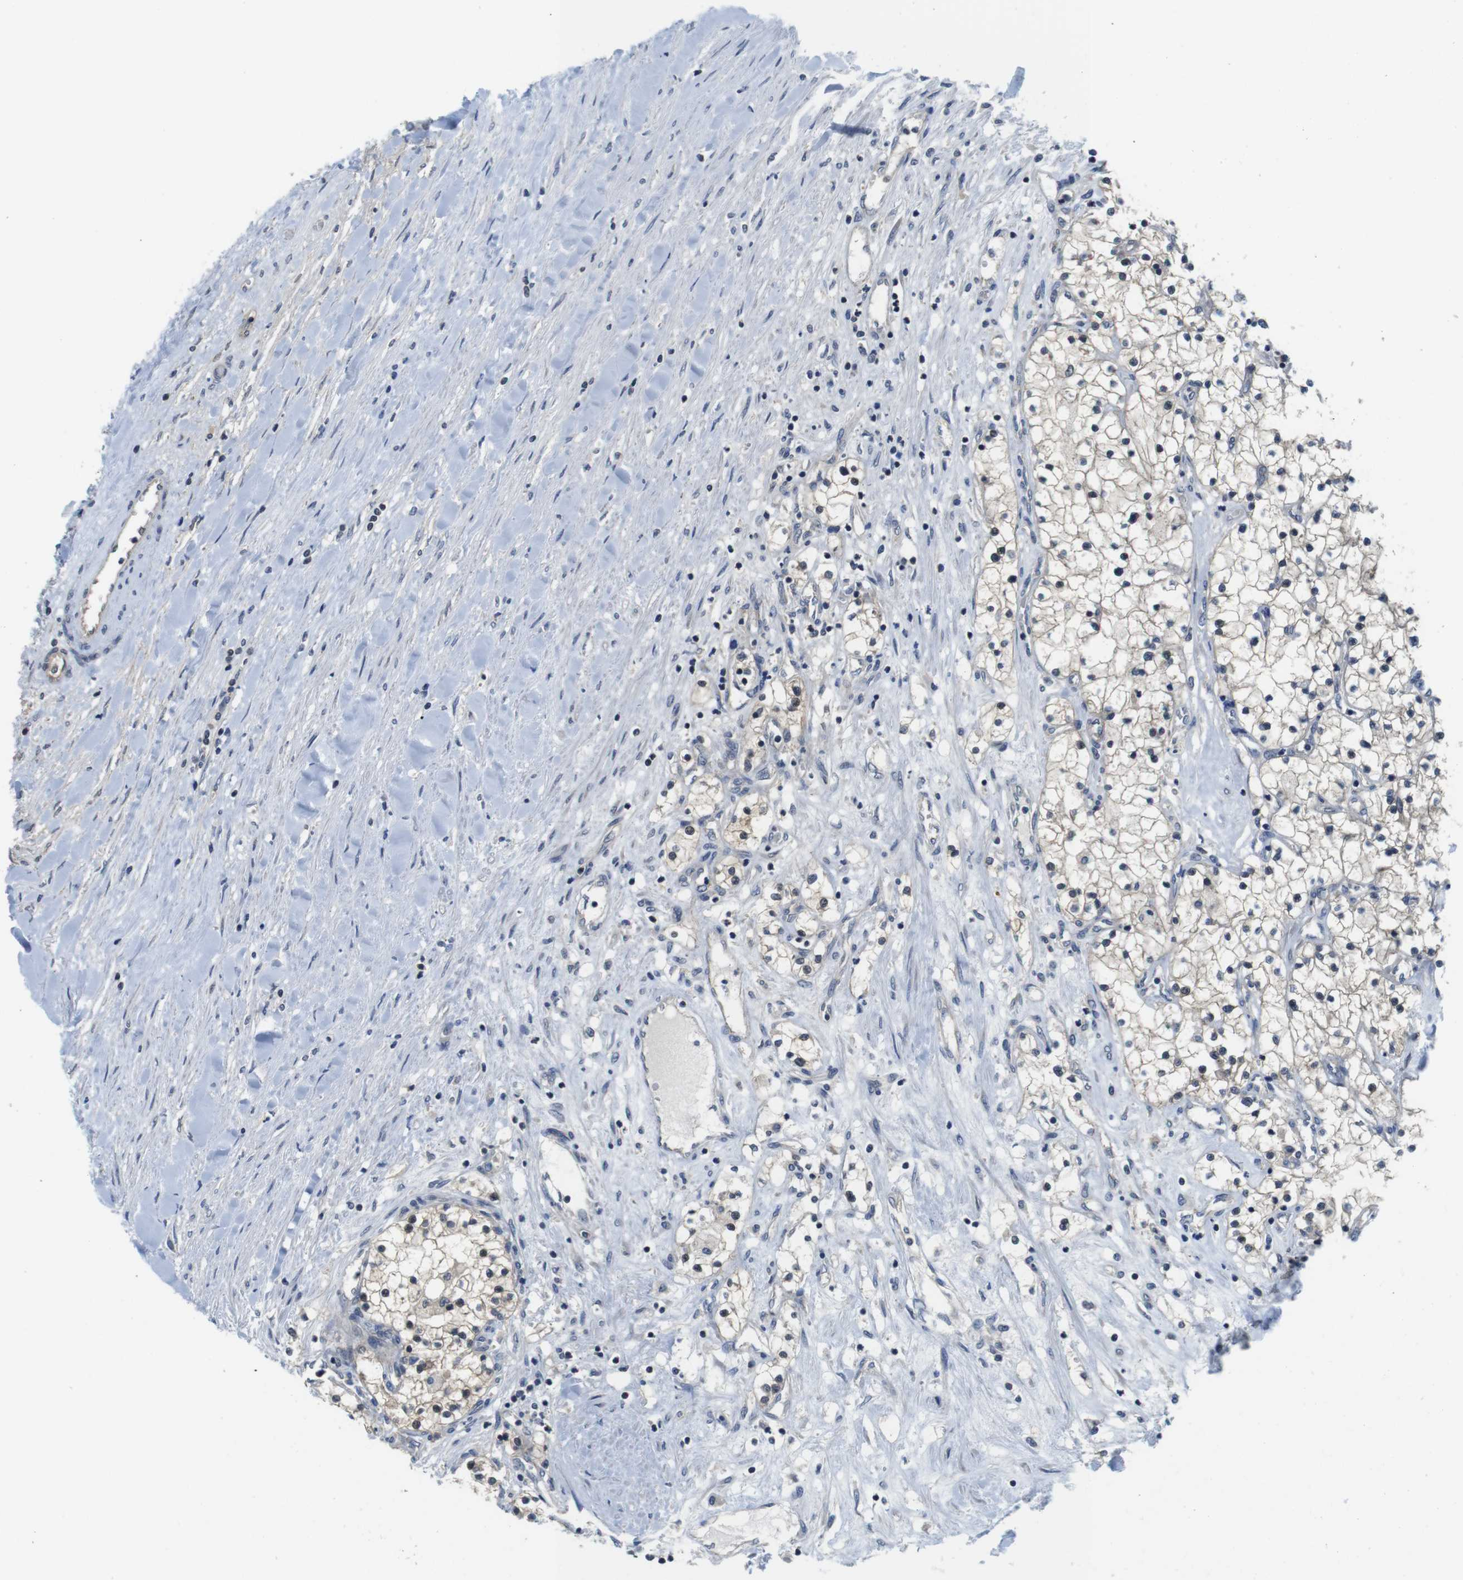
{"staining": {"intensity": "weak", "quantity": "<25%", "location": "cytoplasmic/membranous"}, "tissue": "renal cancer", "cell_type": "Tumor cells", "image_type": "cancer", "snomed": [{"axis": "morphology", "description": "Adenocarcinoma, NOS"}, {"axis": "topography", "description": "Kidney"}], "caption": "An IHC histopathology image of renal cancer (adenocarcinoma) is shown. There is no staining in tumor cells of renal cancer (adenocarcinoma).", "gene": "FADD", "patient": {"sex": "male", "age": 68}}